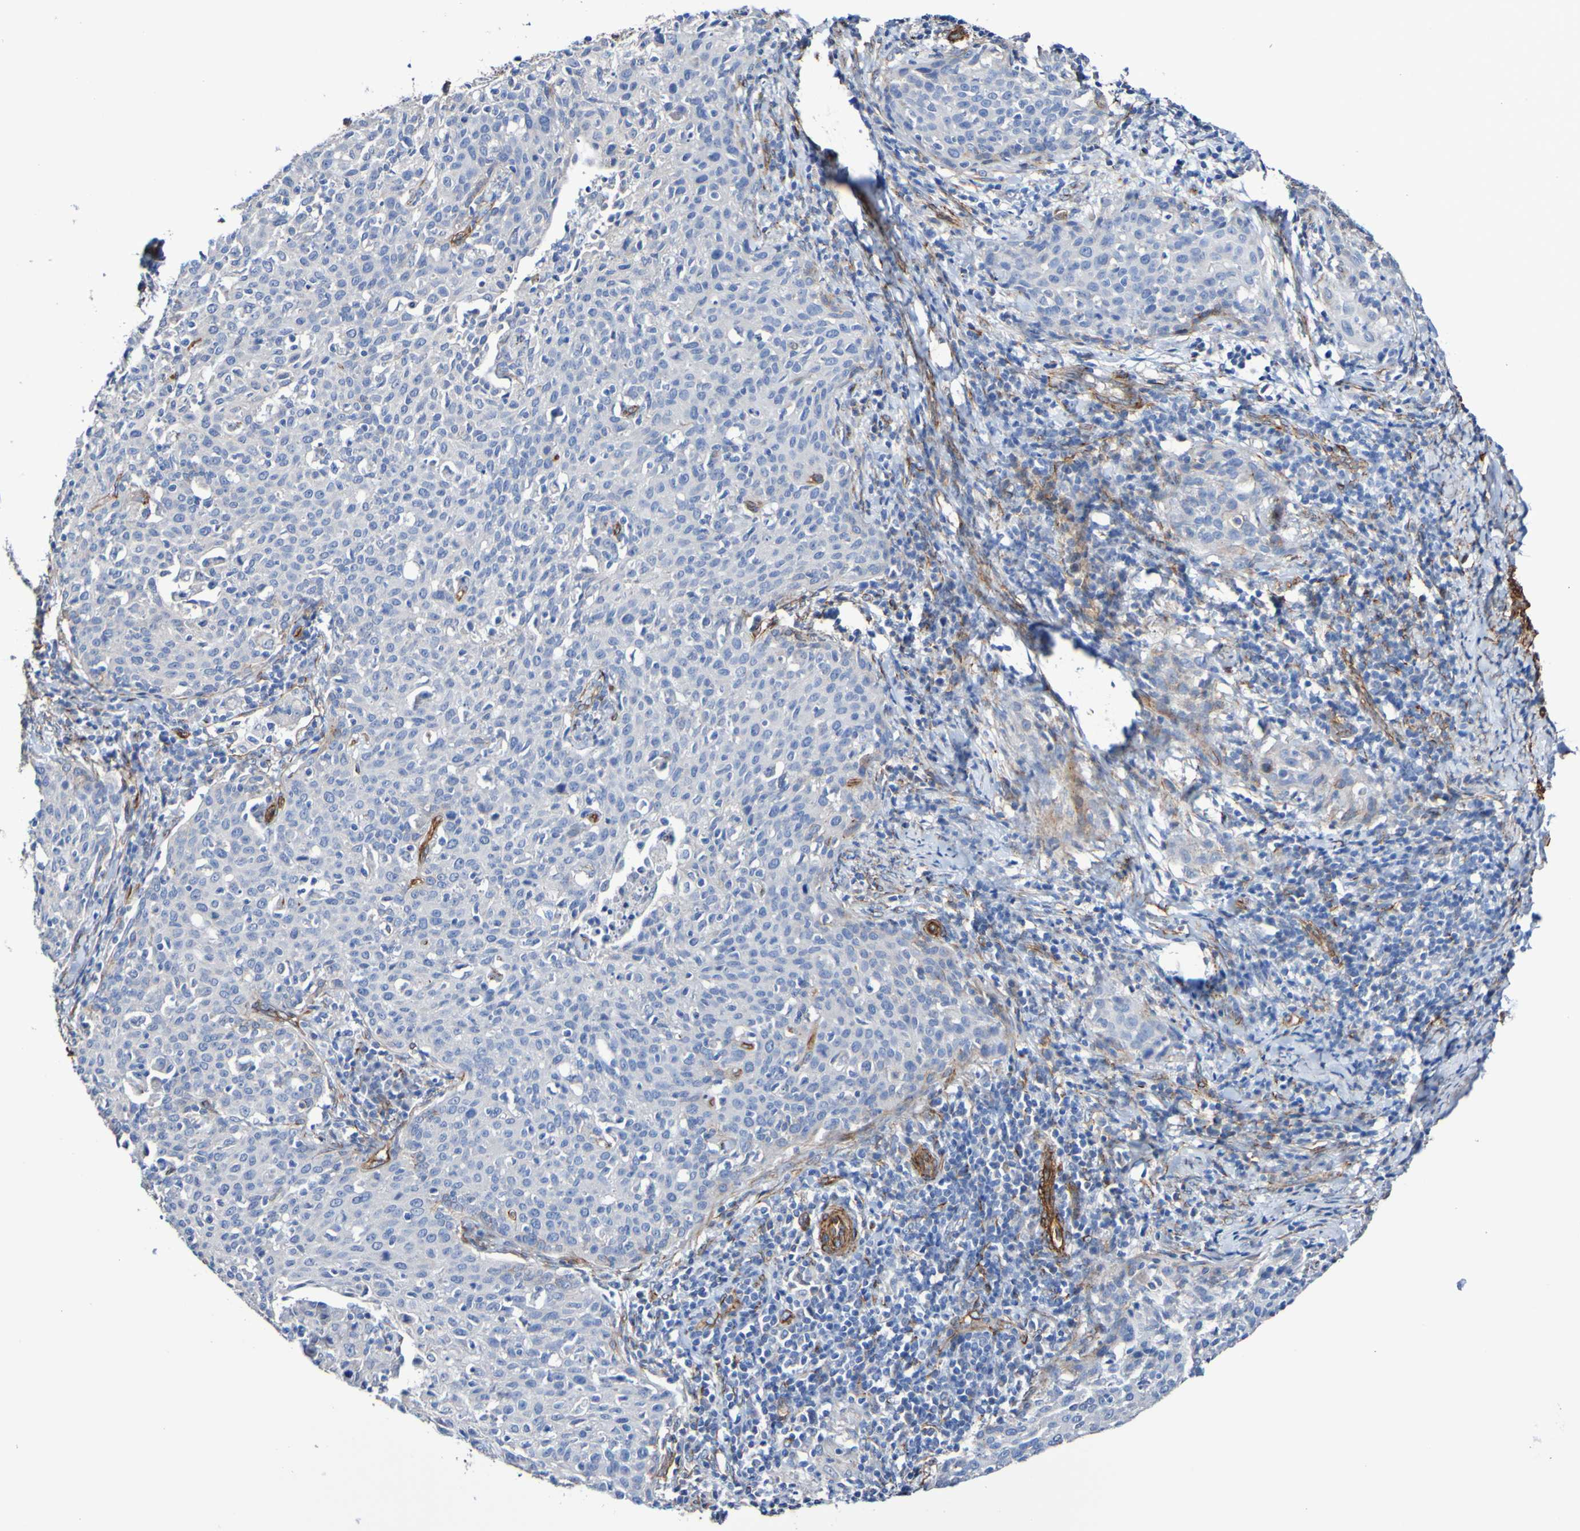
{"staining": {"intensity": "negative", "quantity": "none", "location": "none"}, "tissue": "cervical cancer", "cell_type": "Tumor cells", "image_type": "cancer", "snomed": [{"axis": "morphology", "description": "Squamous cell carcinoma, NOS"}, {"axis": "topography", "description": "Cervix"}], "caption": "An image of cervical cancer (squamous cell carcinoma) stained for a protein displays no brown staining in tumor cells.", "gene": "ELMOD3", "patient": {"sex": "female", "age": 38}}